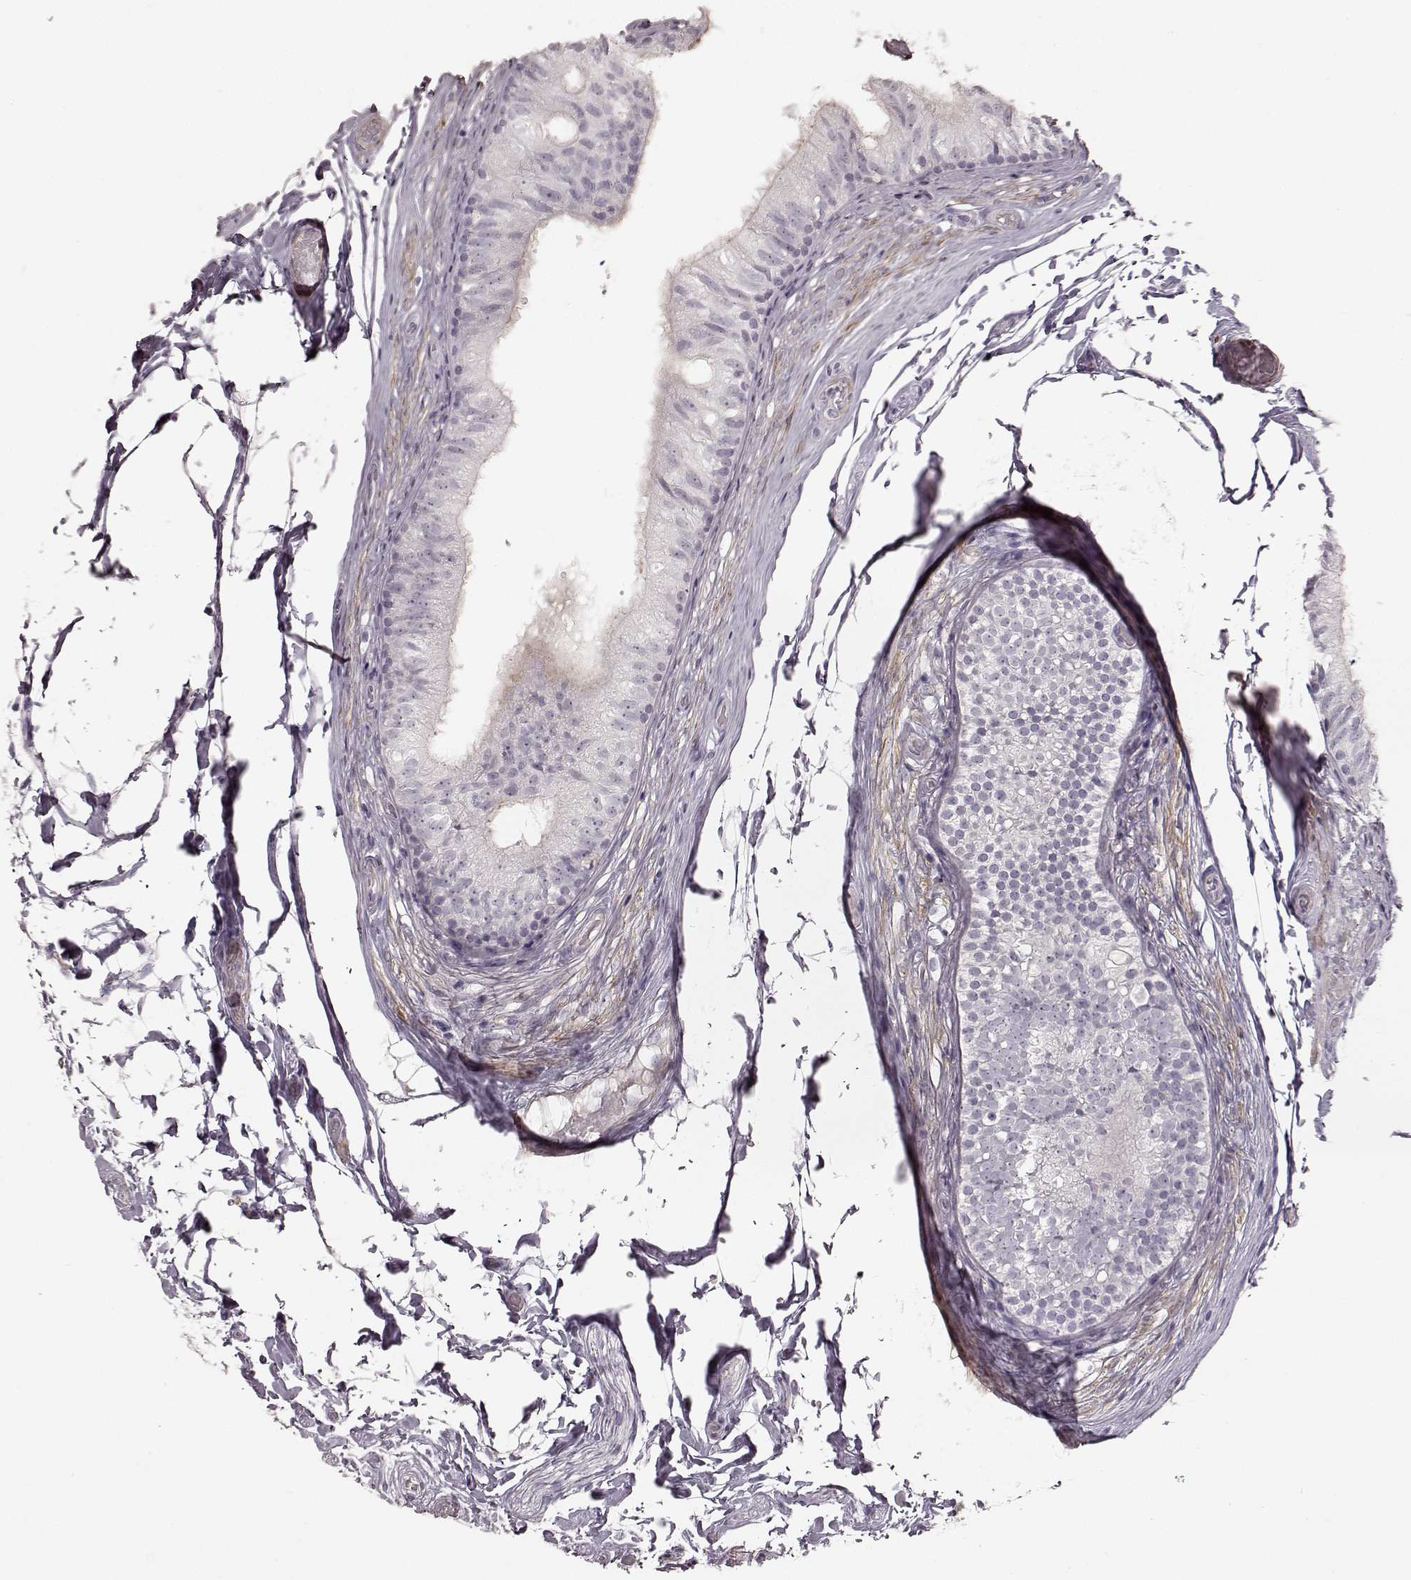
{"staining": {"intensity": "negative", "quantity": "none", "location": "none"}, "tissue": "epididymis", "cell_type": "Glandular cells", "image_type": "normal", "snomed": [{"axis": "morphology", "description": "Normal tissue, NOS"}, {"axis": "topography", "description": "Epididymis"}], "caption": "Protein analysis of unremarkable epididymis exhibits no significant positivity in glandular cells. Nuclei are stained in blue.", "gene": "PRLHR", "patient": {"sex": "male", "age": 29}}